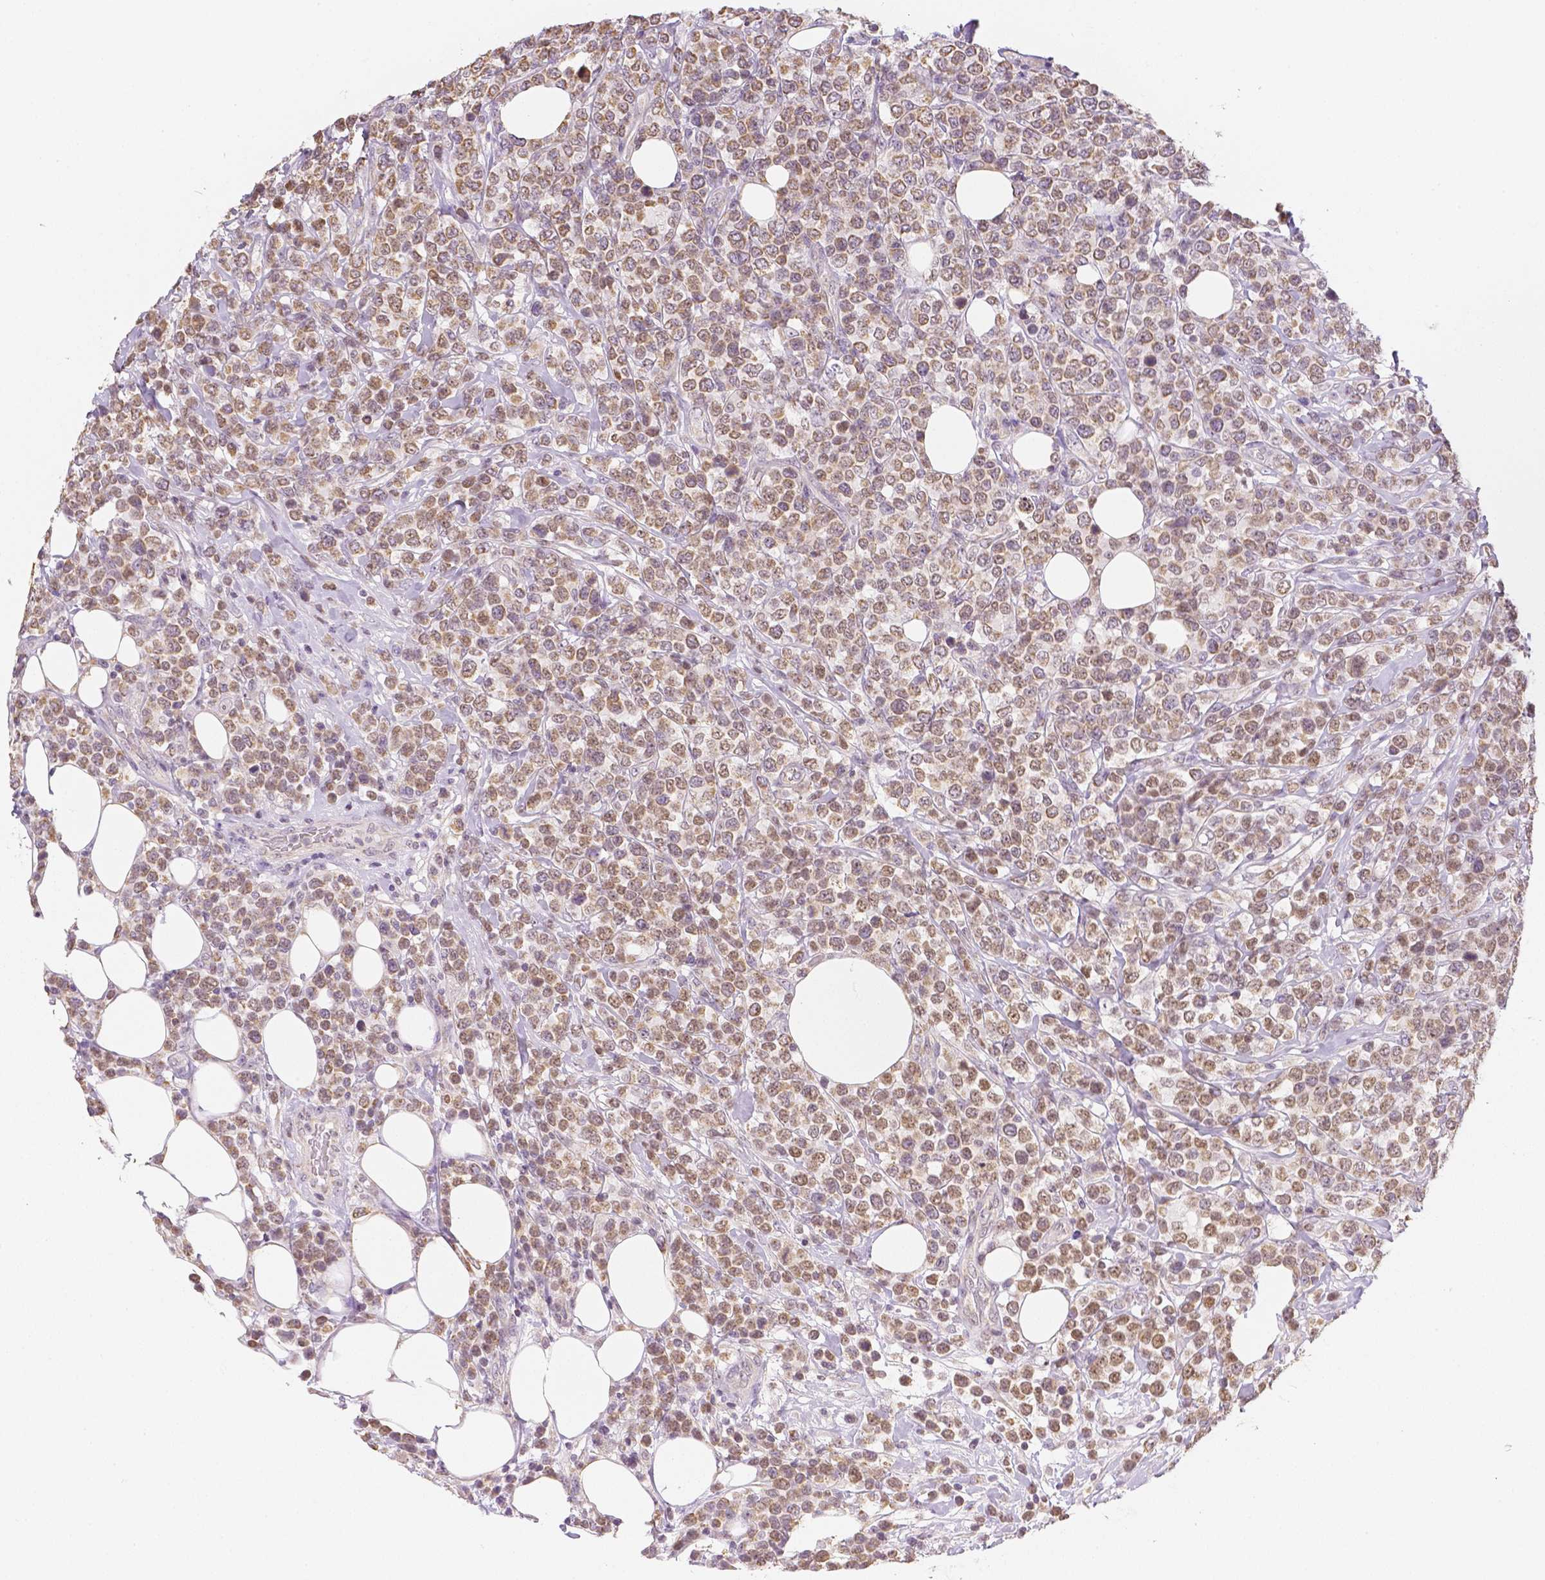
{"staining": {"intensity": "moderate", "quantity": ">75%", "location": "cytoplasmic/membranous,nuclear"}, "tissue": "lymphoma", "cell_type": "Tumor cells", "image_type": "cancer", "snomed": [{"axis": "morphology", "description": "Malignant lymphoma, non-Hodgkin's type, High grade"}, {"axis": "topography", "description": "Soft tissue"}], "caption": "High-magnification brightfield microscopy of lymphoma stained with DAB (brown) and counterstained with hematoxylin (blue). tumor cells exhibit moderate cytoplasmic/membranous and nuclear positivity is appreciated in about>75% of cells. Using DAB (3,3'-diaminobenzidine) (brown) and hematoxylin (blue) stains, captured at high magnification using brightfield microscopy.", "gene": "NVL", "patient": {"sex": "female", "age": 56}}